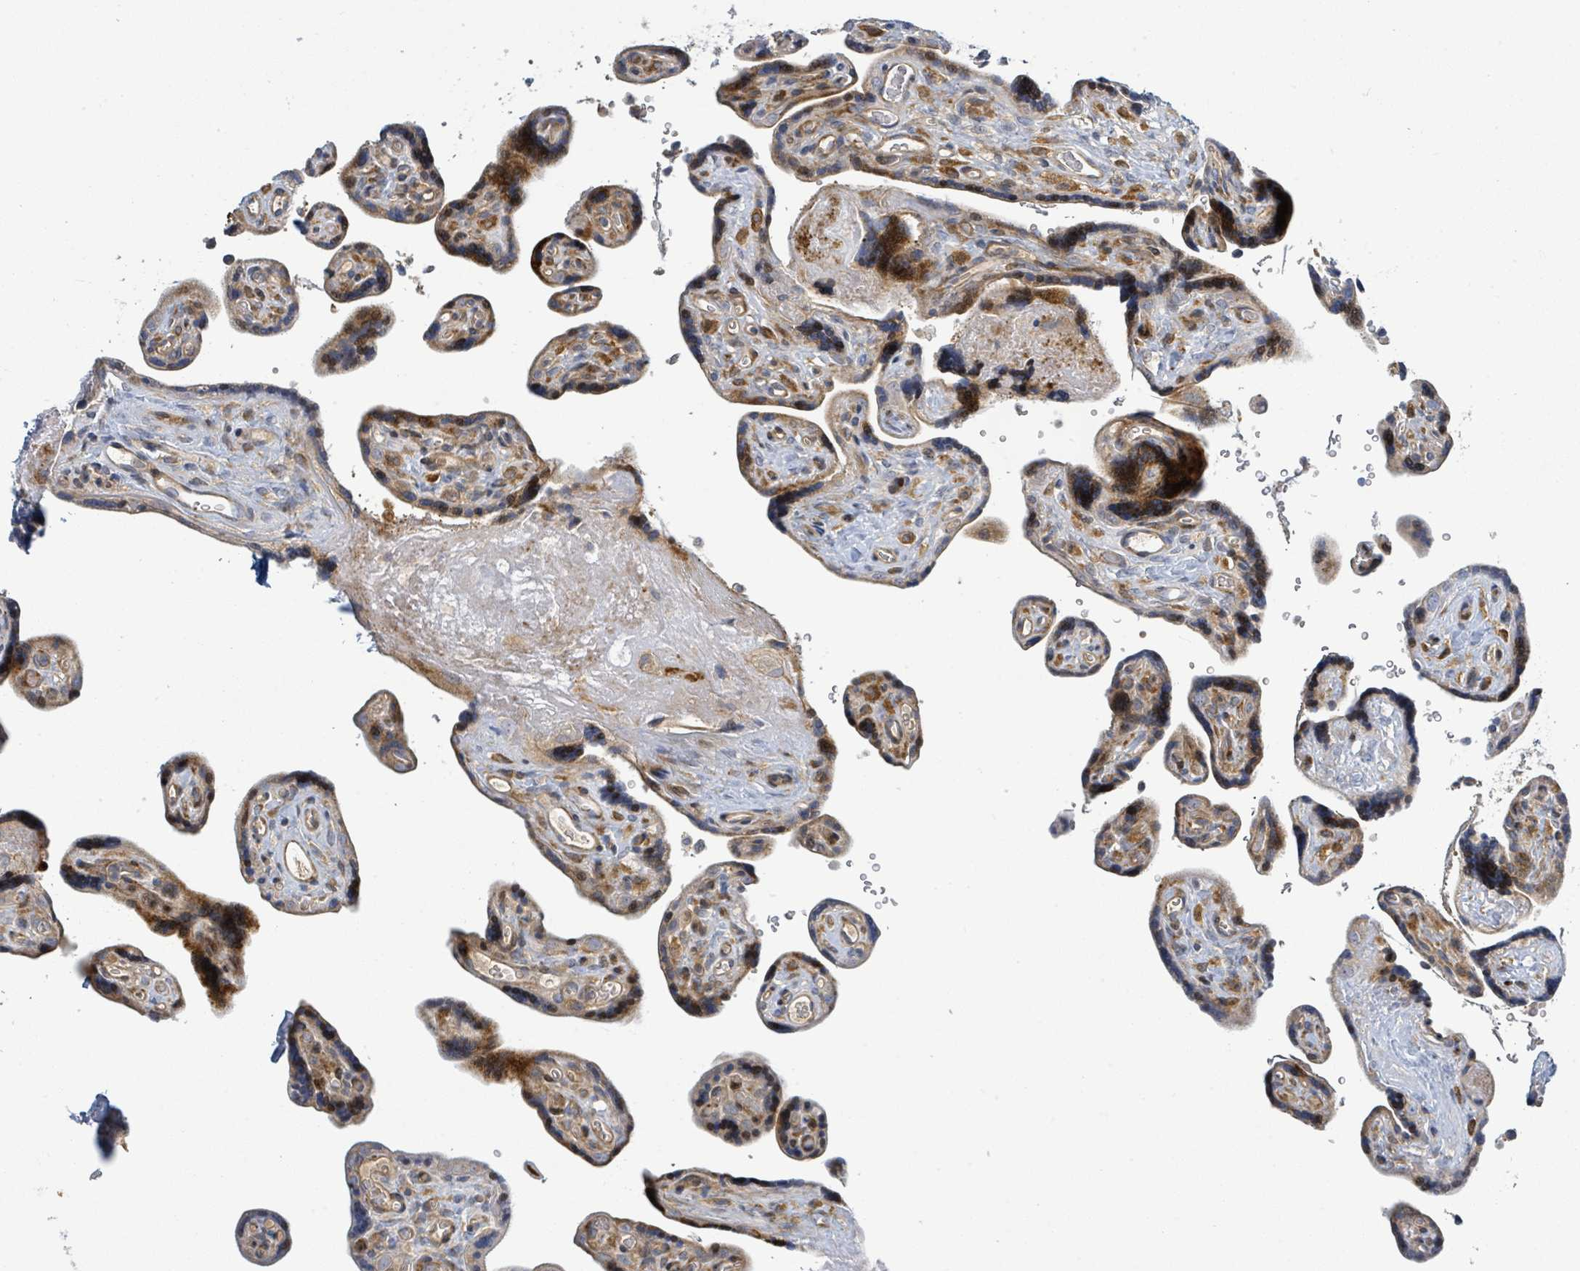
{"staining": {"intensity": "weak", "quantity": "25%-75%", "location": "cytoplasmic/membranous"}, "tissue": "placenta", "cell_type": "Trophoblastic cells", "image_type": "normal", "snomed": [{"axis": "morphology", "description": "Normal tissue, NOS"}, {"axis": "topography", "description": "Placenta"}], "caption": "Immunohistochemistry of benign placenta shows low levels of weak cytoplasmic/membranous expression in about 25%-75% of trophoblastic cells. (DAB = brown stain, brightfield microscopy at high magnification).", "gene": "CFAP210", "patient": {"sex": "female", "age": 39}}